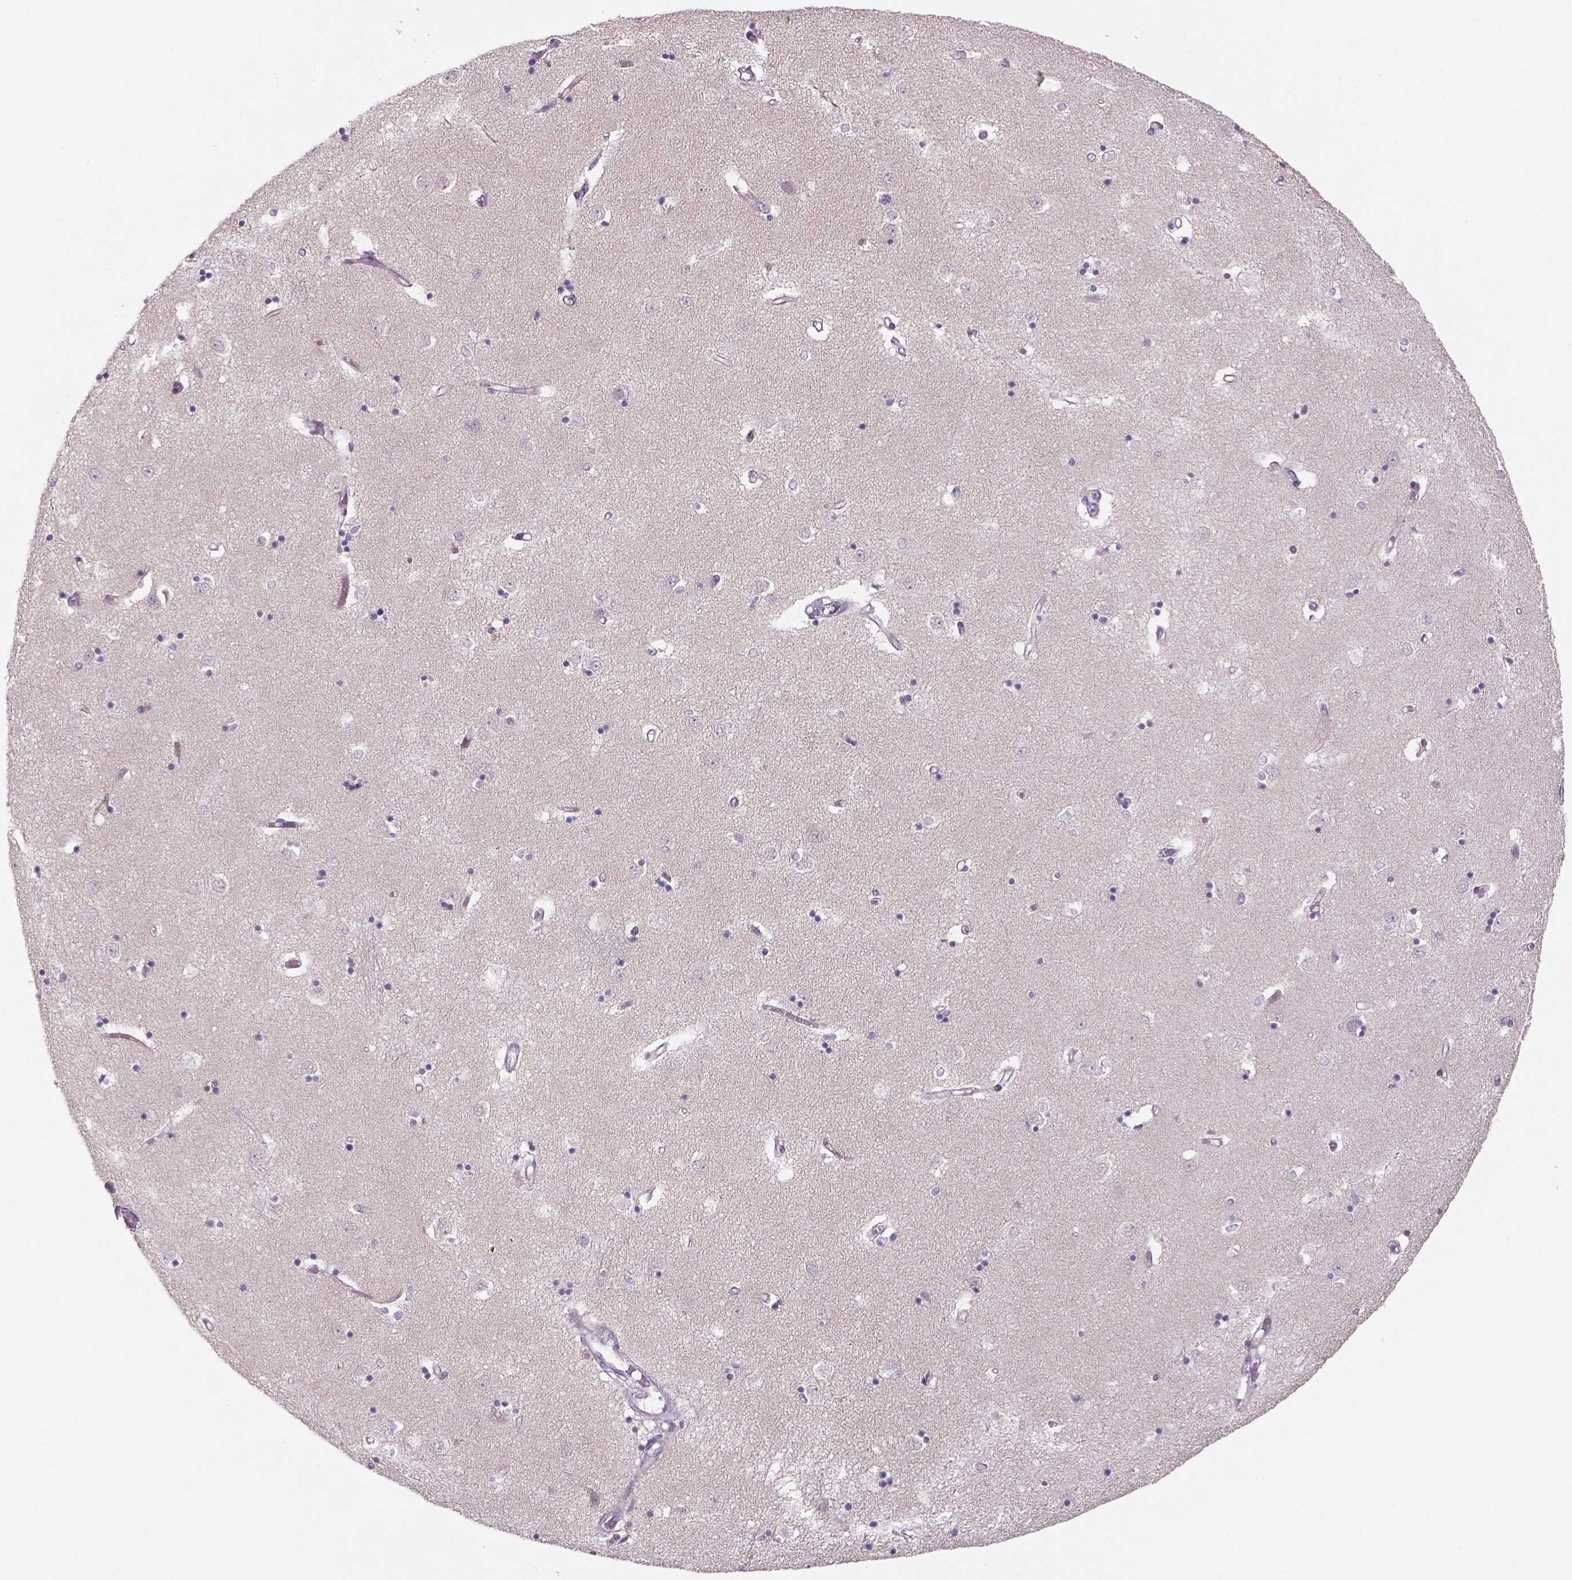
{"staining": {"intensity": "weak", "quantity": "<25%", "location": "cytoplasmic/membranous"}, "tissue": "caudate", "cell_type": "Glial cells", "image_type": "normal", "snomed": [{"axis": "morphology", "description": "Normal tissue, NOS"}, {"axis": "topography", "description": "Lateral ventricle wall"}], "caption": "This is an immunohistochemistry (IHC) micrograph of unremarkable caudate. There is no staining in glial cells.", "gene": "ADGRV1", "patient": {"sex": "male", "age": 54}}